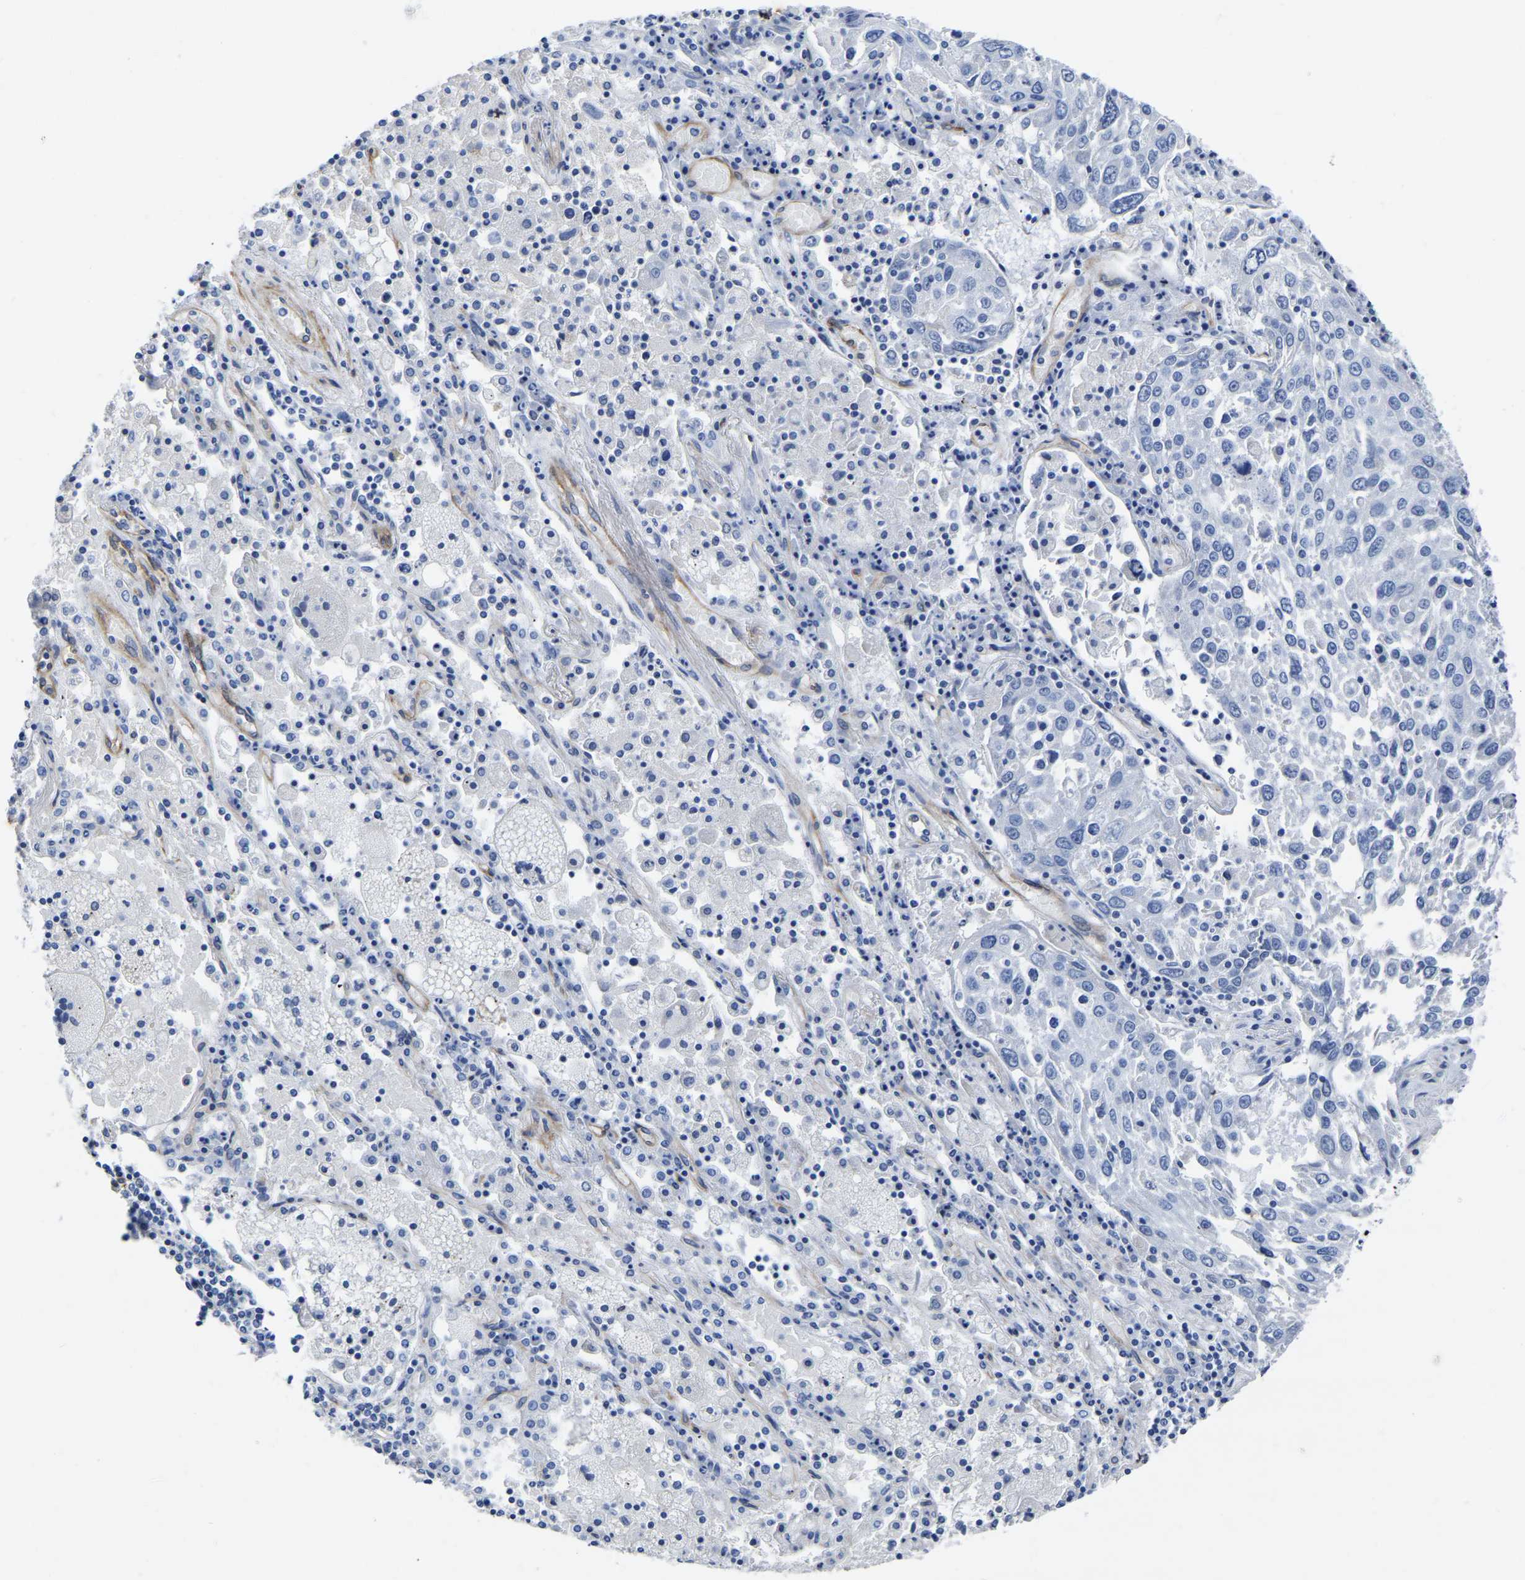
{"staining": {"intensity": "negative", "quantity": "none", "location": "none"}, "tissue": "lung cancer", "cell_type": "Tumor cells", "image_type": "cancer", "snomed": [{"axis": "morphology", "description": "Squamous cell carcinoma, NOS"}, {"axis": "topography", "description": "Lung"}], "caption": "The immunohistochemistry (IHC) histopathology image has no significant positivity in tumor cells of lung squamous cell carcinoma tissue. (Brightfield microscopy of DAB immunohistochemistry (IHC) at high magnification).", "gene": "SLC45A3", "patient": {"sex": "male", "age": 65}}